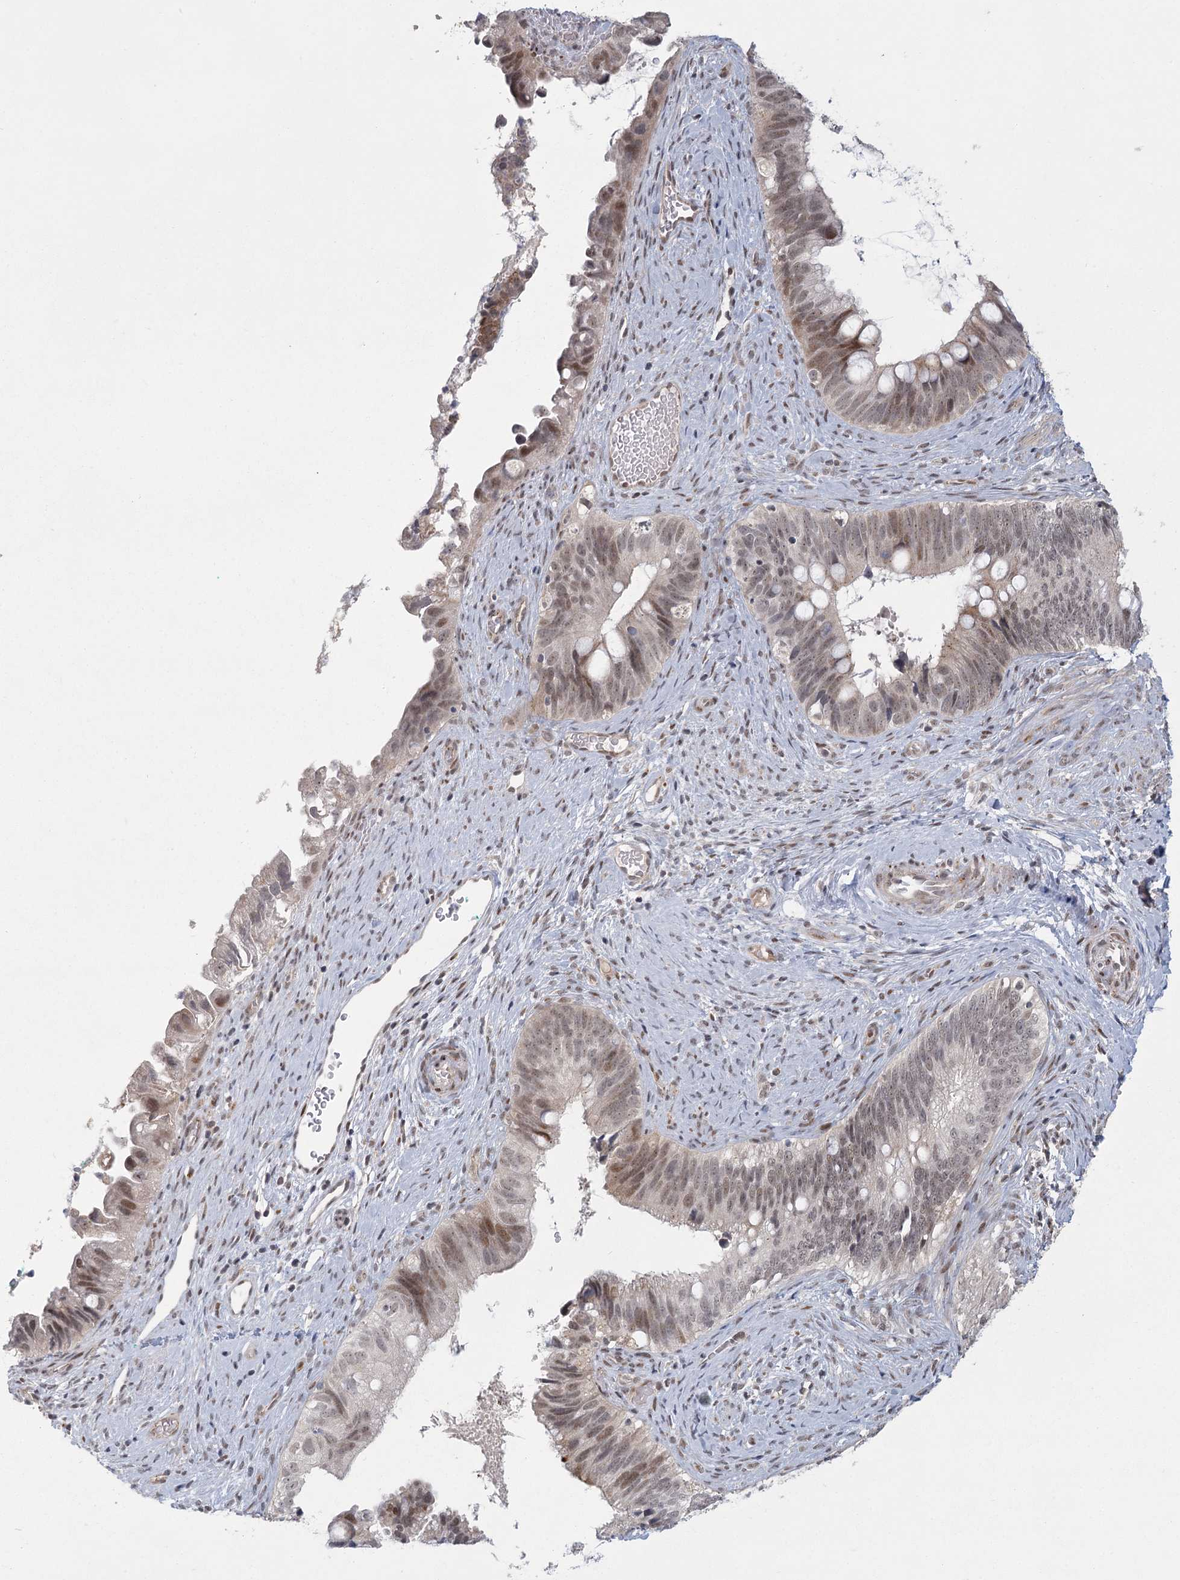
{"staining": {"intensity": "moderate", "quantity": "25%-75%", "location": "nuclear"}, "tissue": "cervical cancer", "cell_type": "Tumor cells", "image_type": "cancer", "snomed": [{"axis": "morphology", "description": "Adenocarcinoma, NOS"}, {"axis": "topography", "description": "Cervix"}], "caption": "Immunohistochemistry histopathology image of human adenocarcinoma (cervical) stained for a protein (brown), which reveals medium levels of moderate nuclear expression in about 25%-75% of tumor cells.", "gene": "CIB4", "patient": {"sex": "female", "age": 42}}